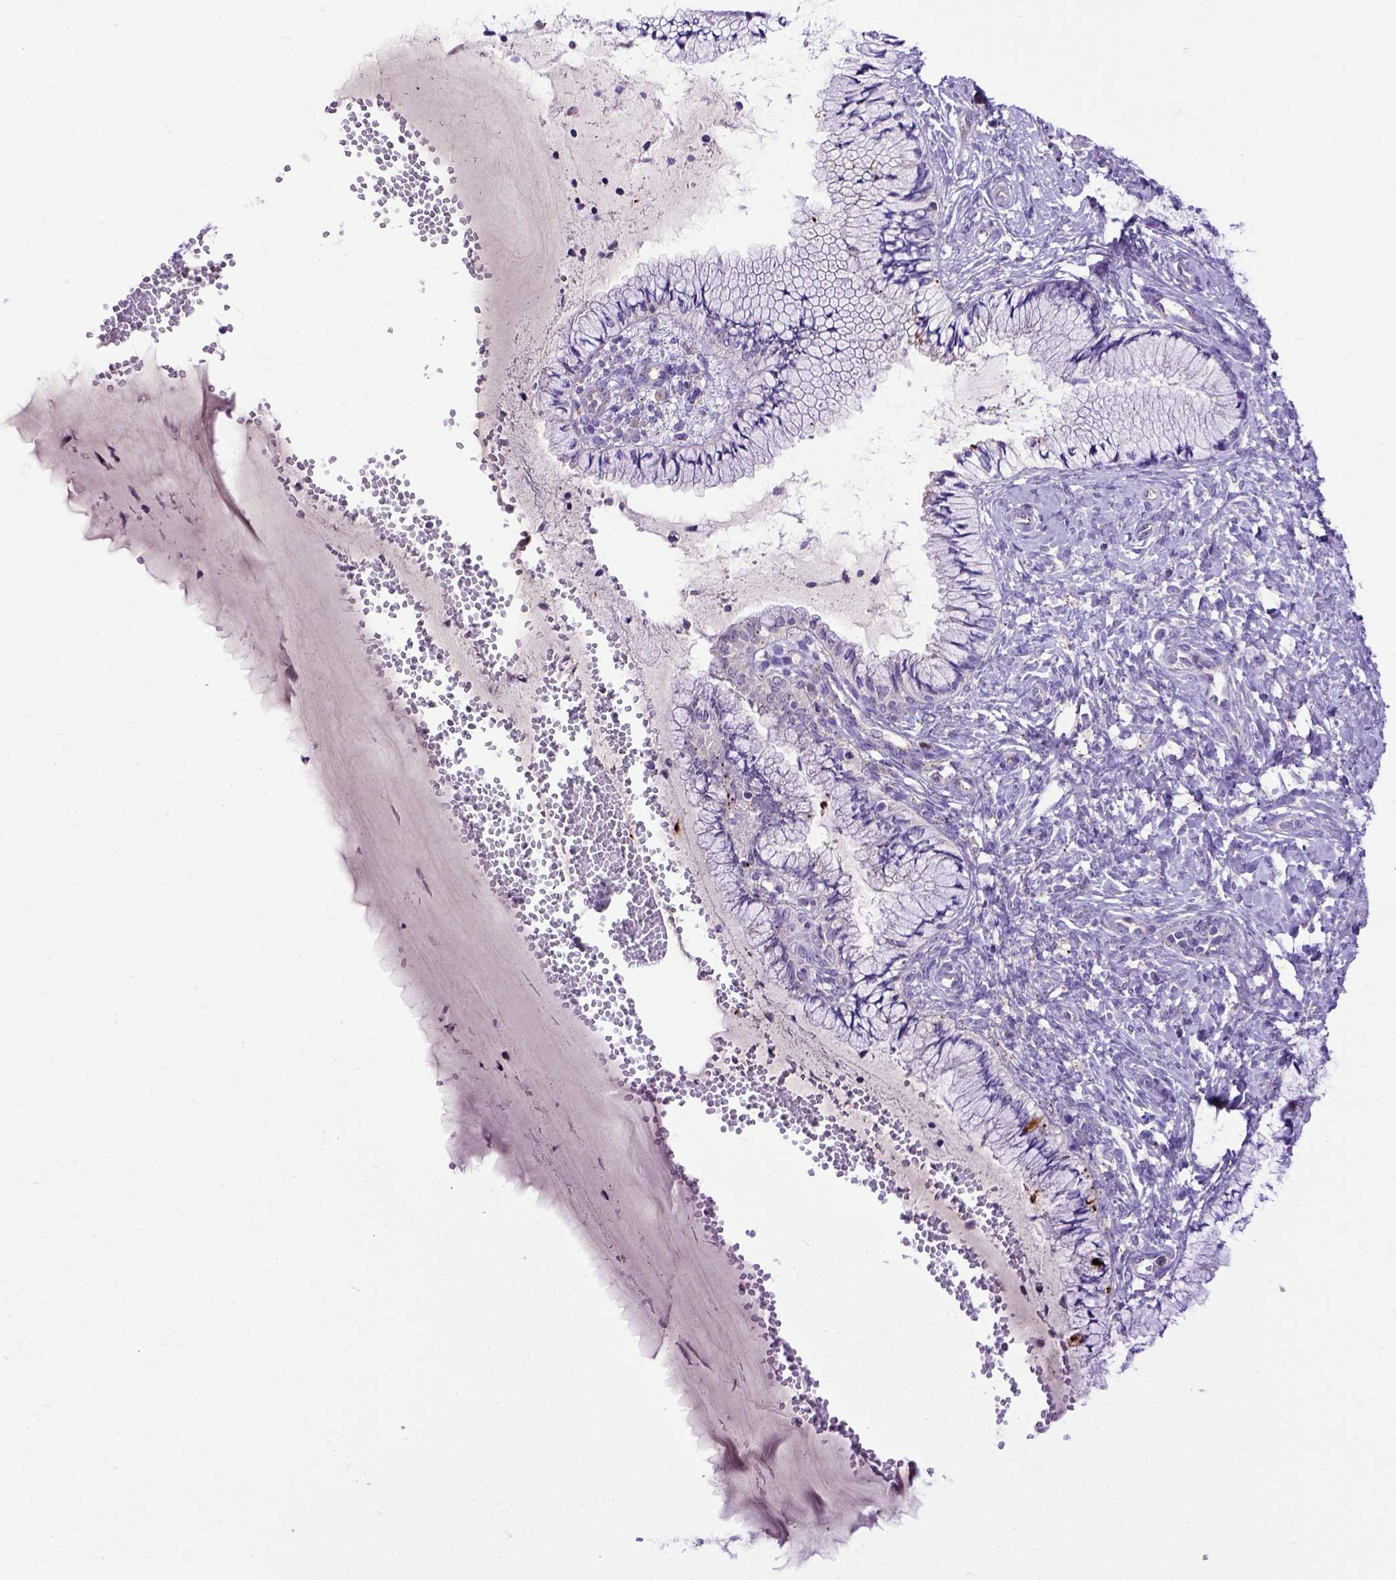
{"staining": {"intensity": "negative", "quantity": "none", "location": "none"}, "tissue": "cervix", "cell_type": "Glandular cells", "image_type": "normal", "snomed": [{"axis": "morphology", "description": "Normal tissue, NOS"}, {"axis": "topography", "description": "Cervix"}], "caption": "Glandular cells show no significant protein expression in normal cervix. (Immunohistochemistry (ihc), brightfield microscopy, high magnification).", "gene": "ADAM12", "patient": {"sex": "female", "age": 37}}